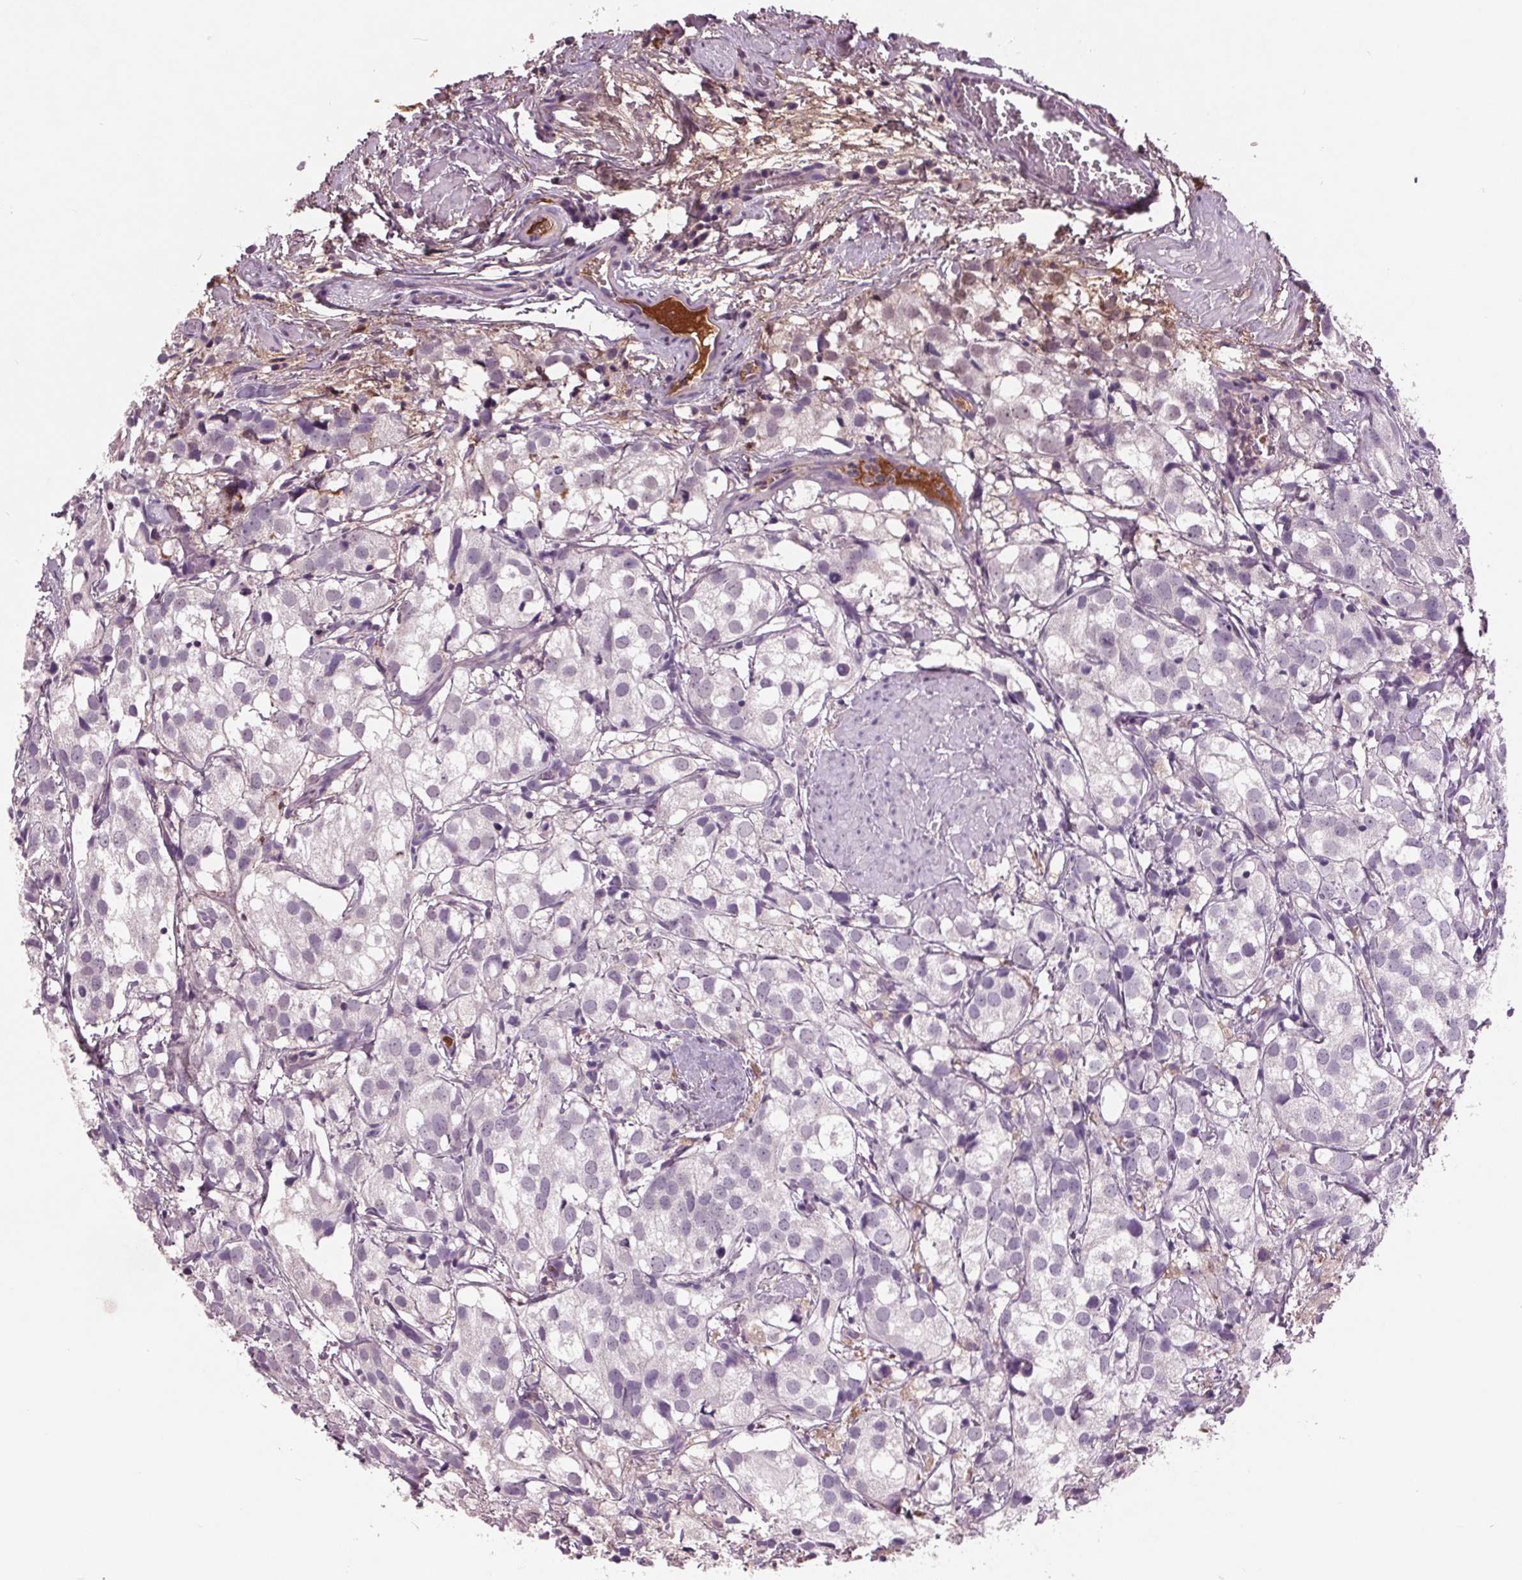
{"staining": {"intensity": "negative", "quantity": "none", "location": "none"}, "tissue": "prostate cancer", "cell_type": "Tumor cells", "image_type": "cancer", "snomed": [{"axis": "morphology", "description": "Adenocarcinoma, High grade"}, {"axis": "topography", "description": "Prostate"}], "caption": "Tumor cells show no significant protein staining in prostate adenocarcinoma (high-grade). The staining was performed using DAB to visualize the protein expression in brown, while the nuclei were stained in blue with hematoxylin (Magnification: 20x).", "gene": "C6", "patient": {"sex": "male", "age": 86}}